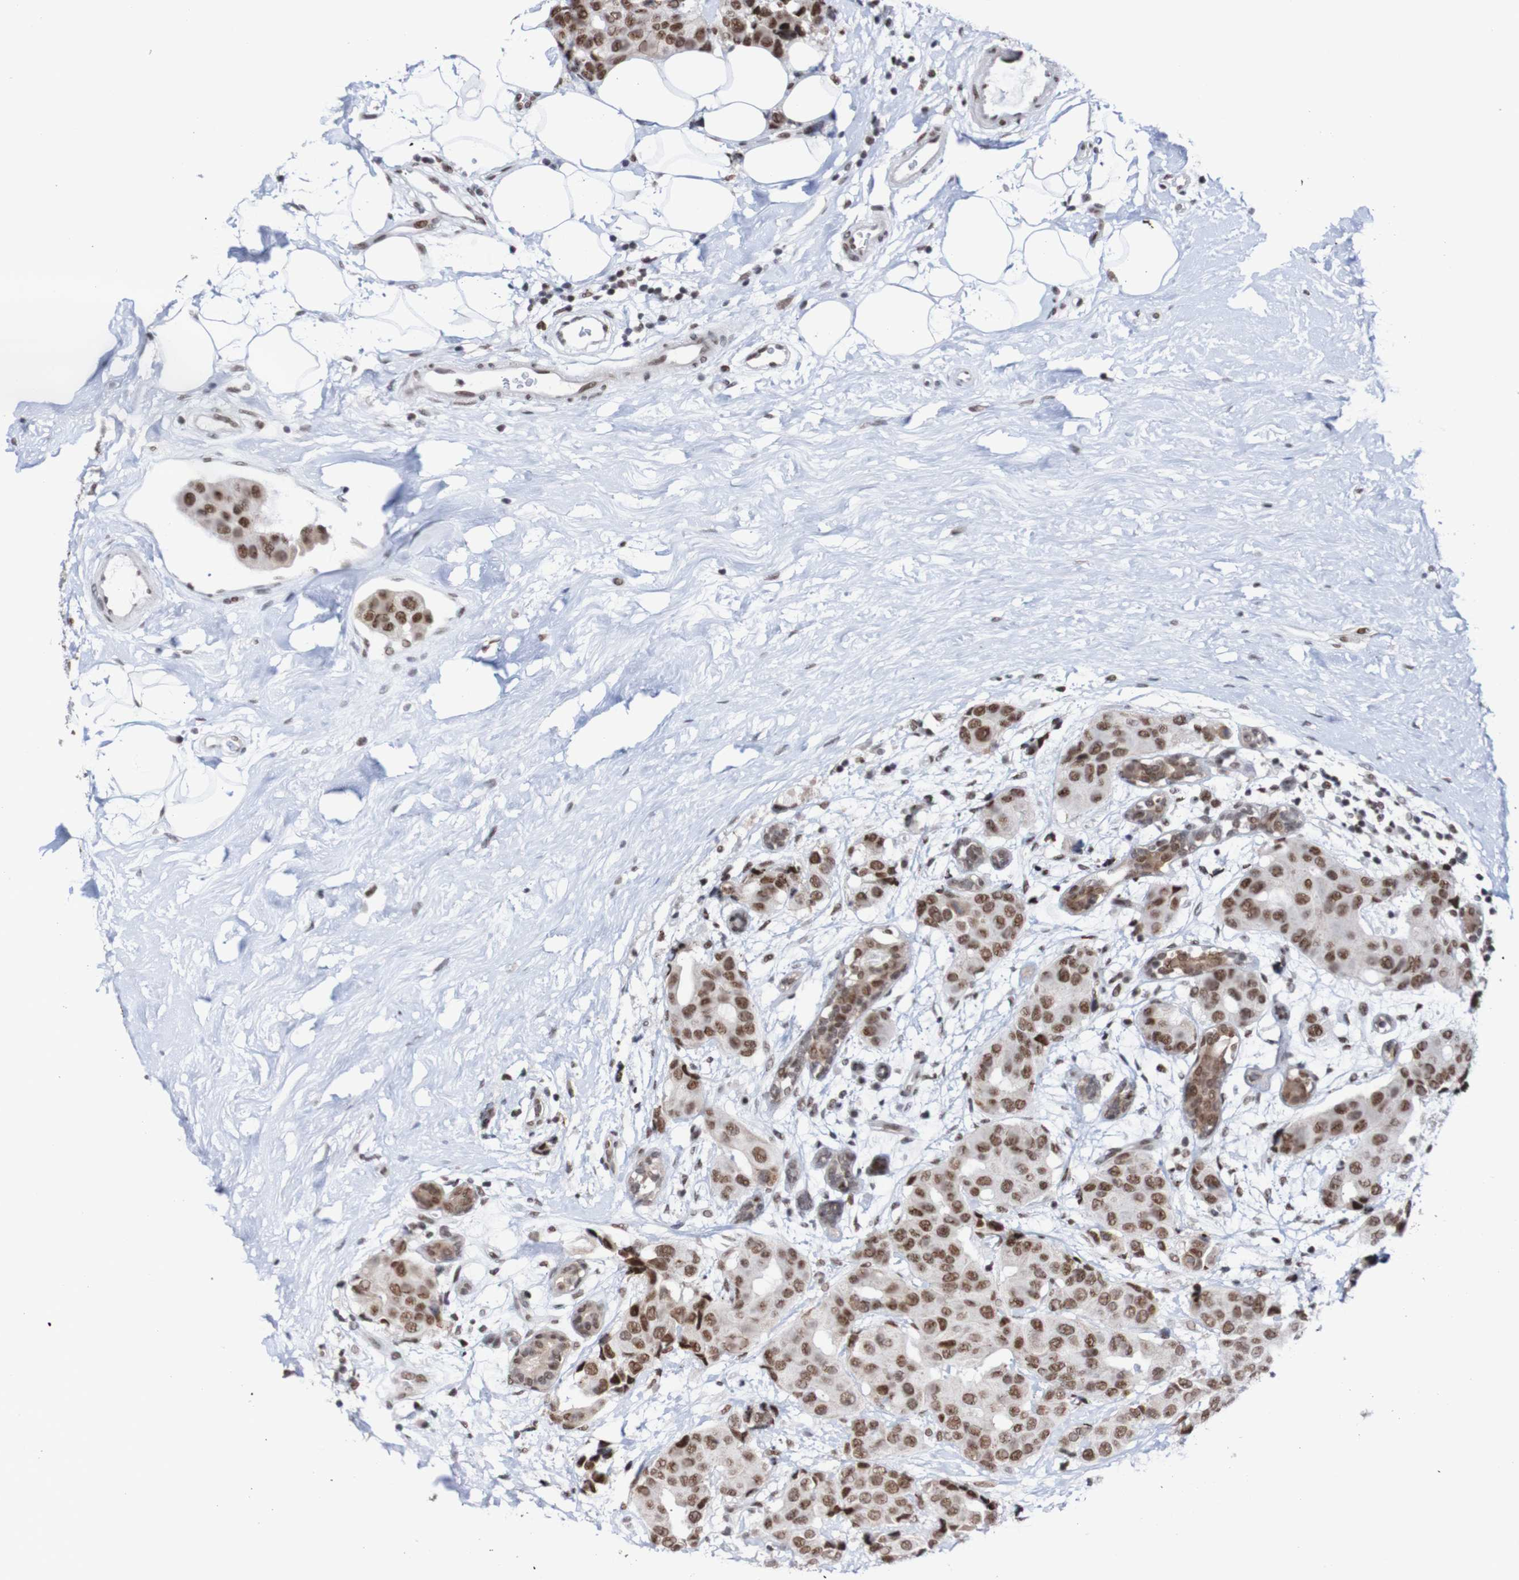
{"staining": {"intensity": "moderate", "quantity": ">75%", "location": "nuclear"}, "tissue": "breast cancer", "cell_type": "Tumor cells", "image_type": "cancer", "snomed": [{"axis": "morphology", "description": "Normal tissue, NOS"}, {"axis": "morphology", "description": "Duct carcinoma"}, {"axis": "topography", "description": "Breast"}], "caption": "Tumor cells demonstrate moderate nuclear staining in about >75% of cells in breast cancer.", "gene": "CDC5L", "patient": {"sex": "female", "age": 39}}